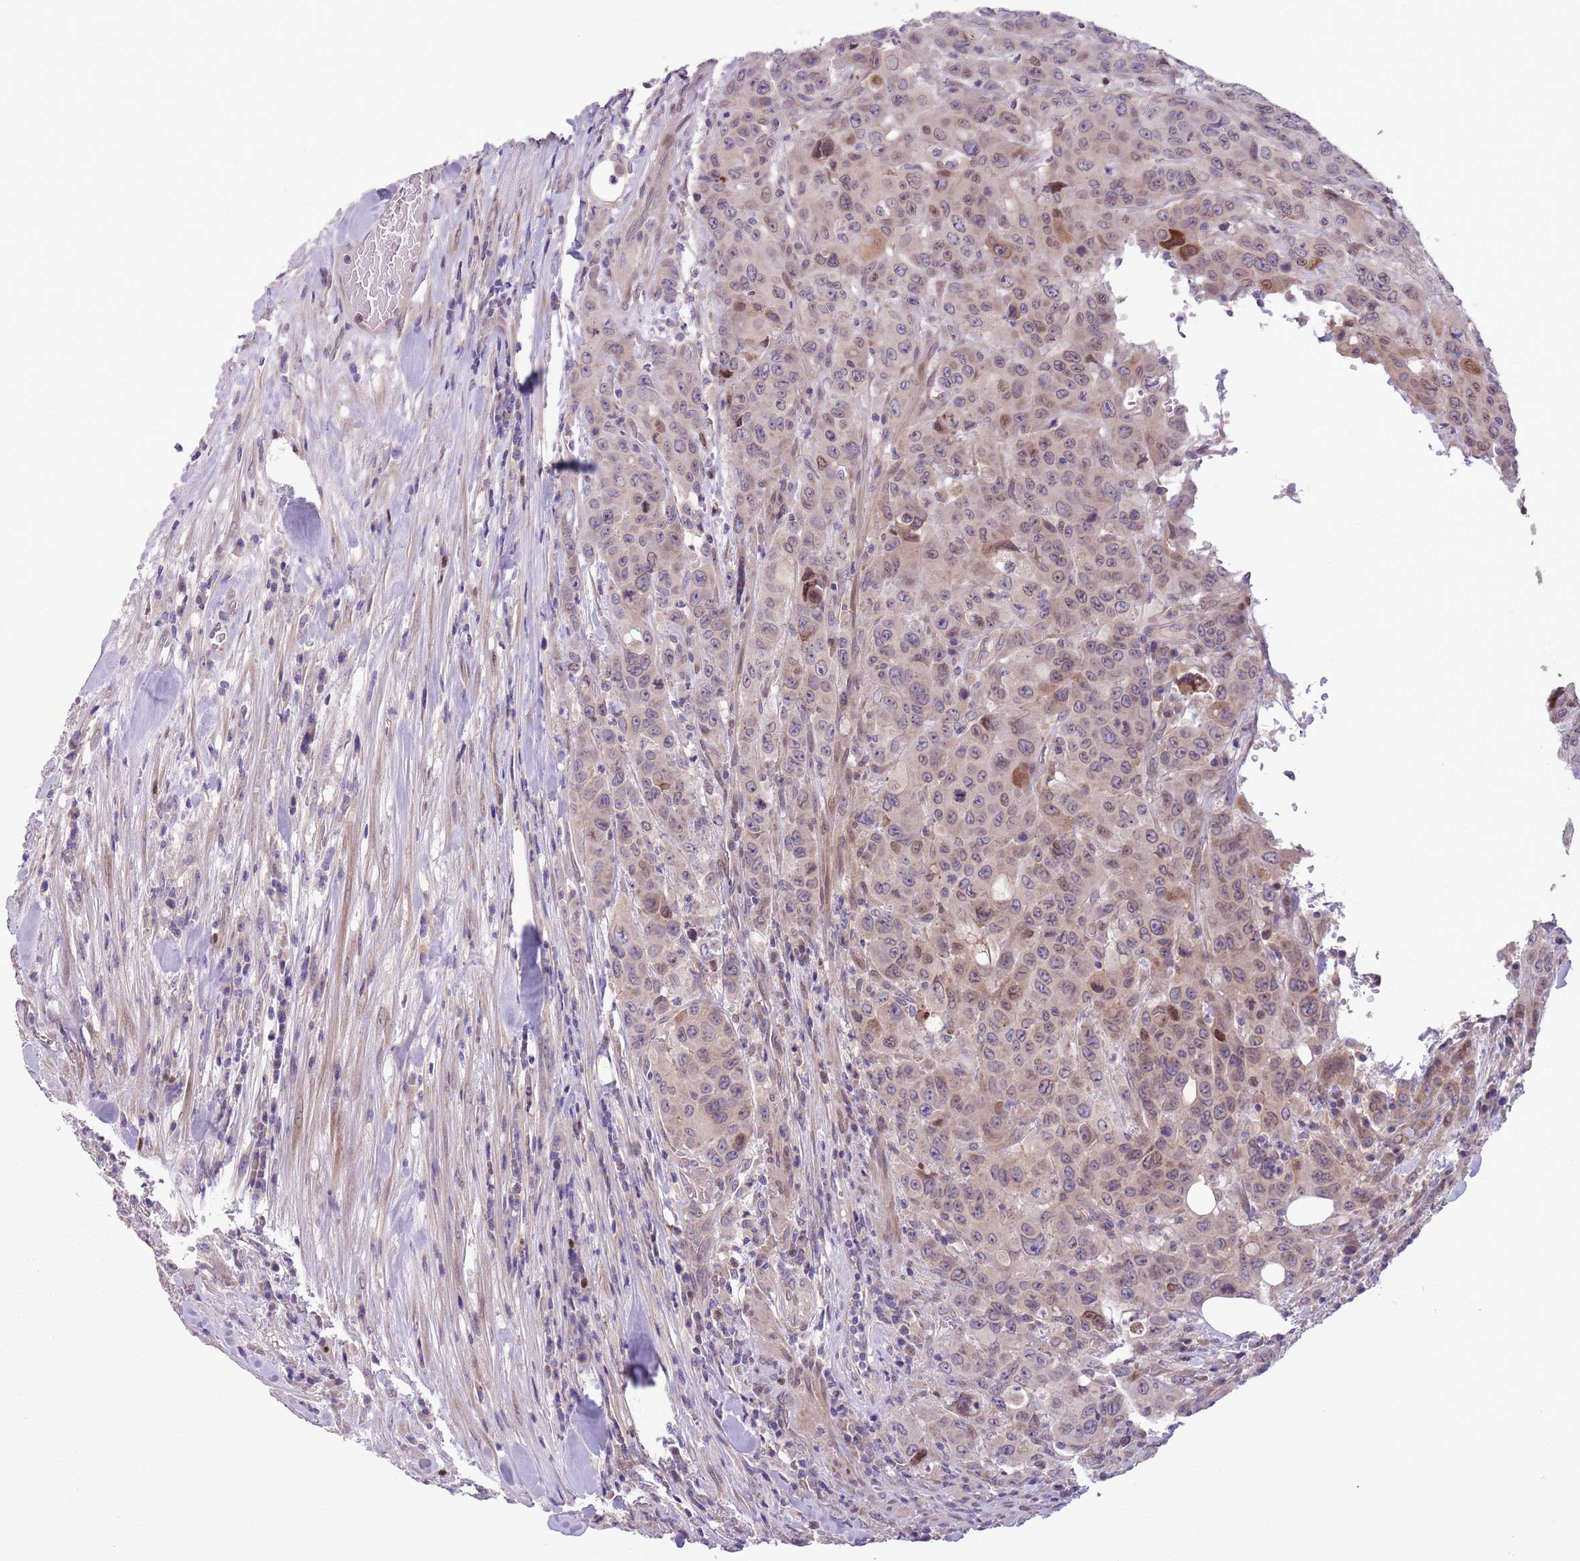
{"staining": {"intensity": "moderate", "quantity": "<25%", "location": "cytoplasmic/membranous"}, "tissue": "colorectal cancer", "cell_type": "Tumor cells", "image_type": "cancer", "snomed": [{"axis": "morphology", "description": "Adenocarcinoma, NOS"}, {"axis": "topography", "description": "Colon"}], "caption": "Immunohistochemical staining of colorectal cancer displays low levels of moderate cytoplasmic/membranous positivity in approximately <25% of tumor cells. (DAB IHC, brown staining for protein, blue staining for nuclei).", "gene": "CCND2", "patient": {"sex": "male", "age": 62}}